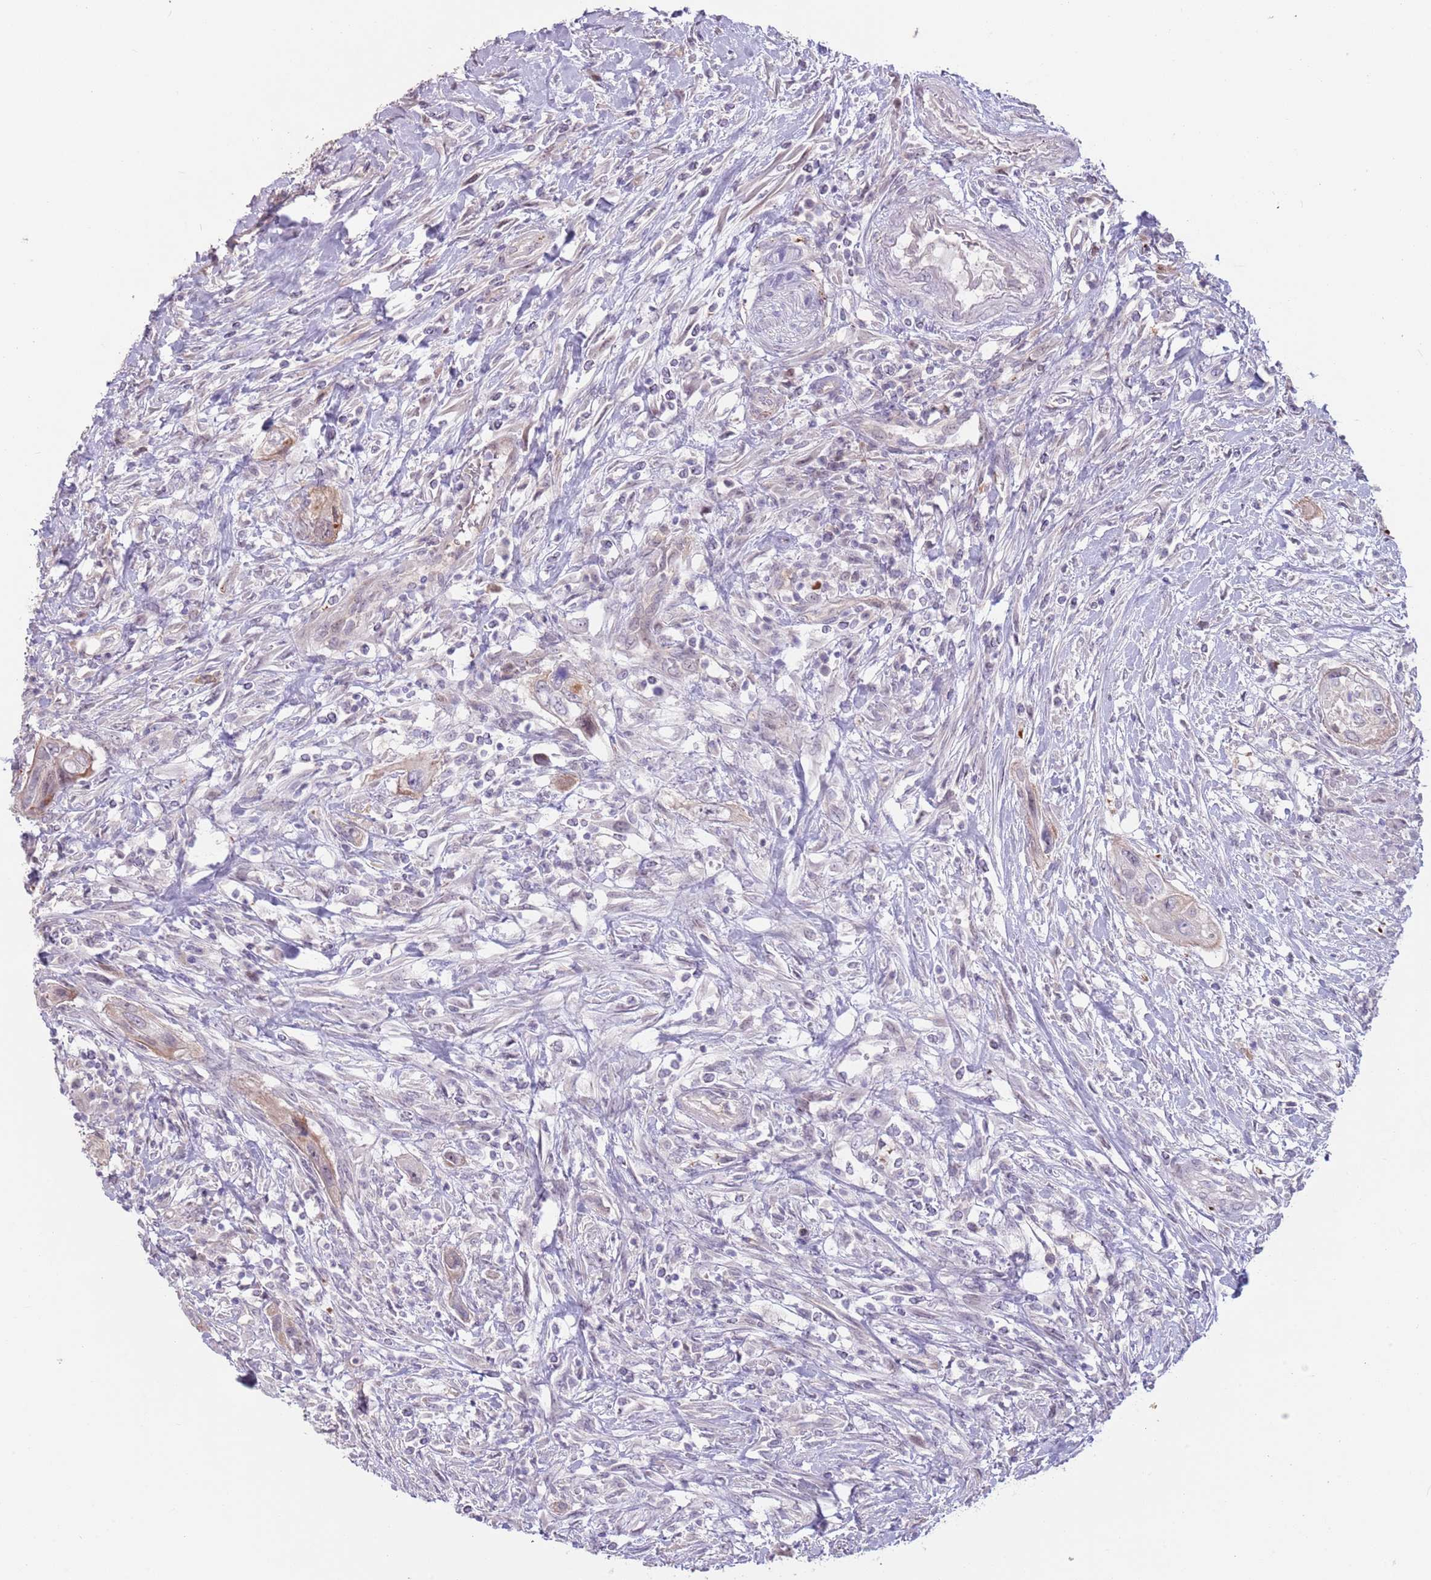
{"staining": {"intensity": "negative", "quantity": "none", "location": "none"}, "tissue": "urothelial cancer", "cell_type": "Tumor cells", "image_type": "cancer", "snomed": [{"axis": "morphology", "description": "Urothelial carcinoma, High grade"}, {"axis": "topography", "description": "Urinary bladder"}], "caption": "Immunohistochemistry histopathology image of neoplastic tissue: human urothelial carcinoma (high-grade) stained with DAB (3,3'-diaminobenzidine) shows no significant protein staining in tumor cells.", "gene": "LDHD", "patient": {"sex": "female", "age": 60}}